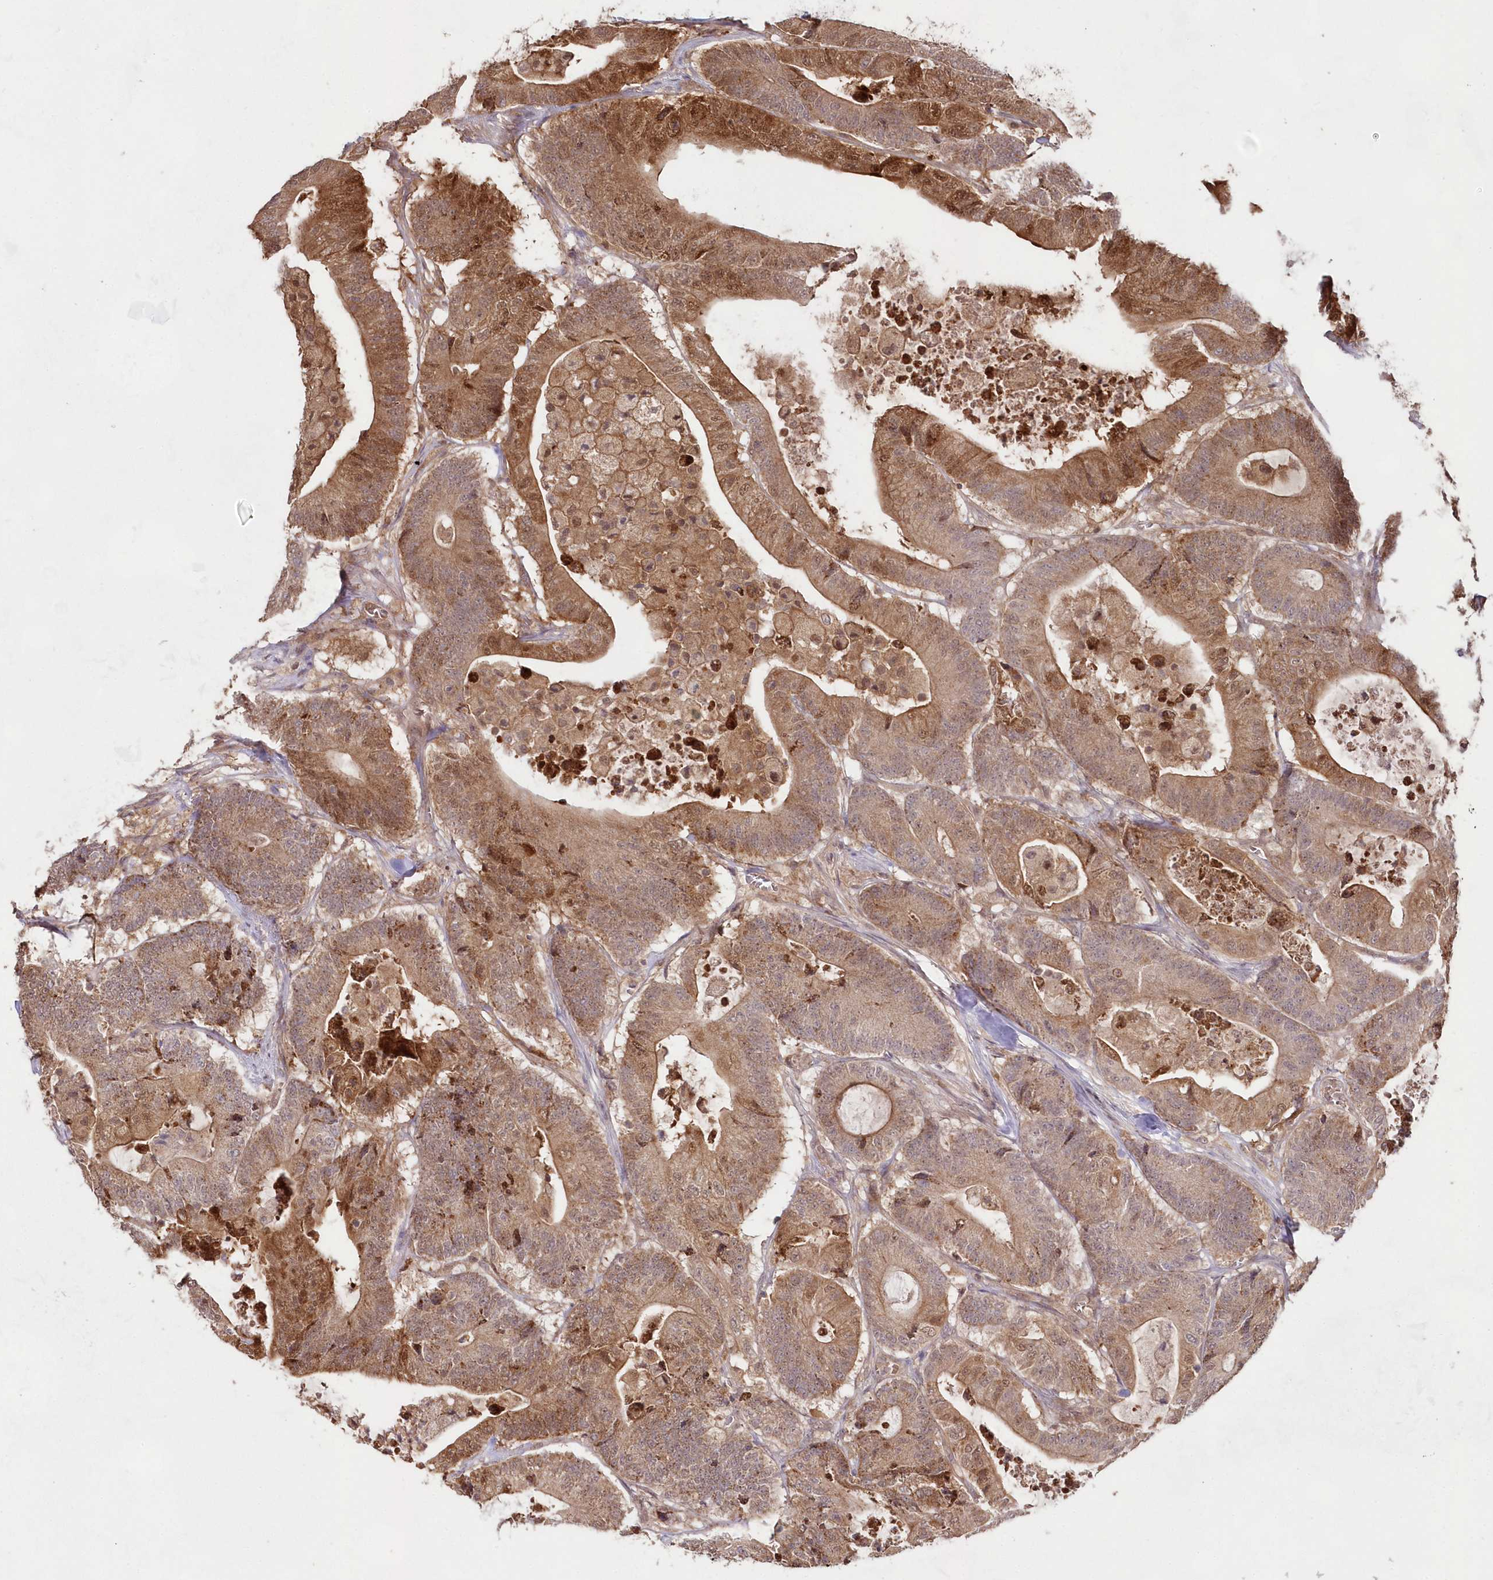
{"staining": {"intensity": "moderate", "quantity": ">75%", "location": "cytoplasmic/membranous,nuclear"}, "tissue": "colorectal cancer", "cell_type": "Tumor cells", "image_type": "cancer", "snomed": [{"axis": "morphology", "description": "Adenocarcinoma, NOS"}, {"axis": "topography", "description": "Colon"}], "caption": "DAB (3,3'-diaminobenzidine) immunohistochemical staining of adenocarcinoma (colorectal) displays moderate cytoplasmic/membranous and nuclear protein expression in about >75% of tumor cells.", "gene": "IMPA1", "patient": {"sex": "female", "age": 84}}